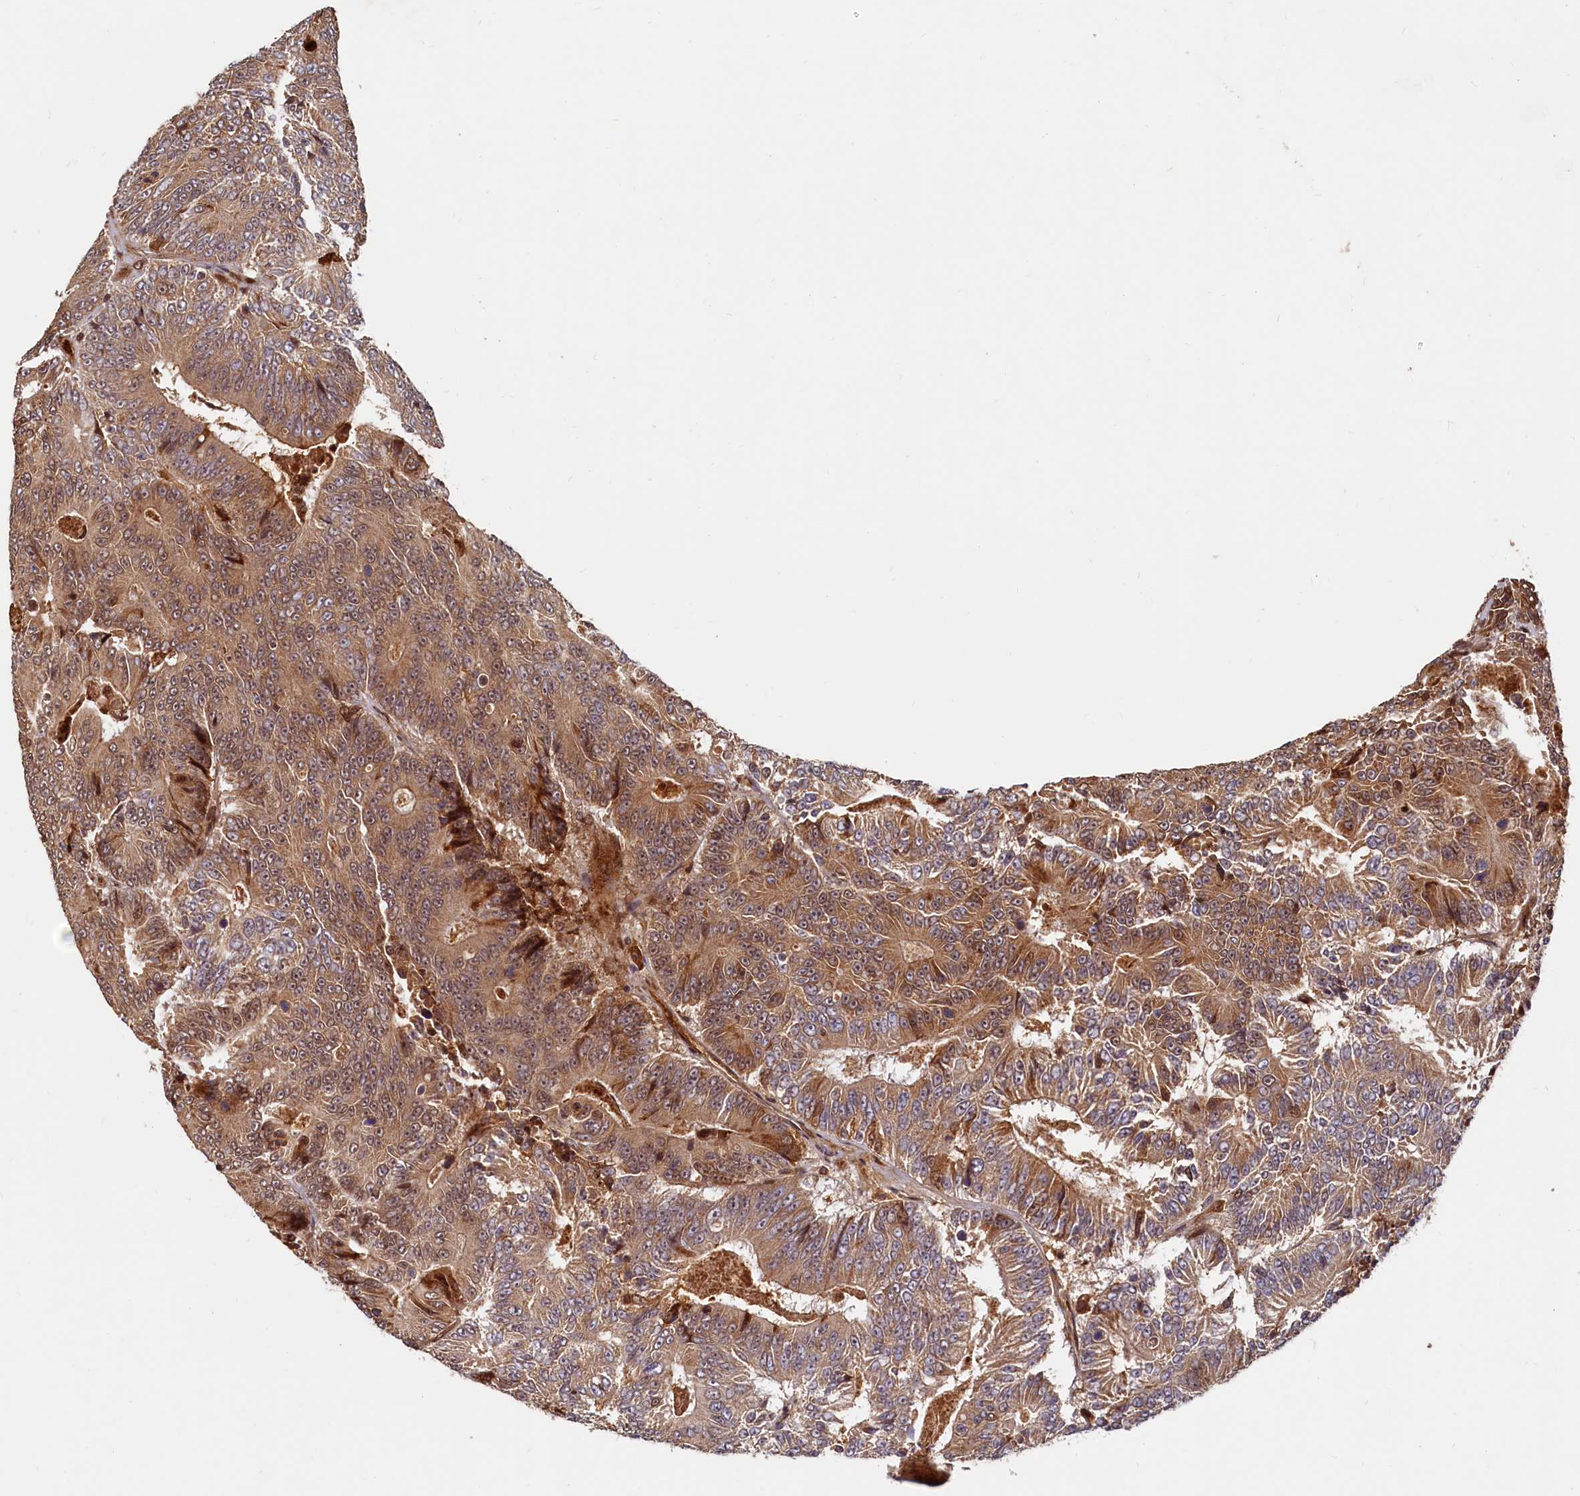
{"staining": {"intensity": "moderate", "quantity": ">75%", "location": "cytoplasmic/membranous,nuclear"}, "tissue": "colorectal cancer", "cell_type": "Tumor cells", "image_type": "cancer", "snomed": [{"axis": "morphology", "description": "Adenocarcinoma, NOS"}, {"axis": "topography", "description": "Colon"}], "caption": "Immunohistochemical staining of human colorectal cancer (adenocarcinoma) exhibits medium levels of moderate cytoplasmic/membranous and nuclear protein expression in approximately >75% of tumor cells. (DAB (3,3'-diaminobenzidine) = brown stain, brightfield microscopy at high magnification).", "gene": "TRAPPC4", "patient": {"sex": "male", "age": 83}}